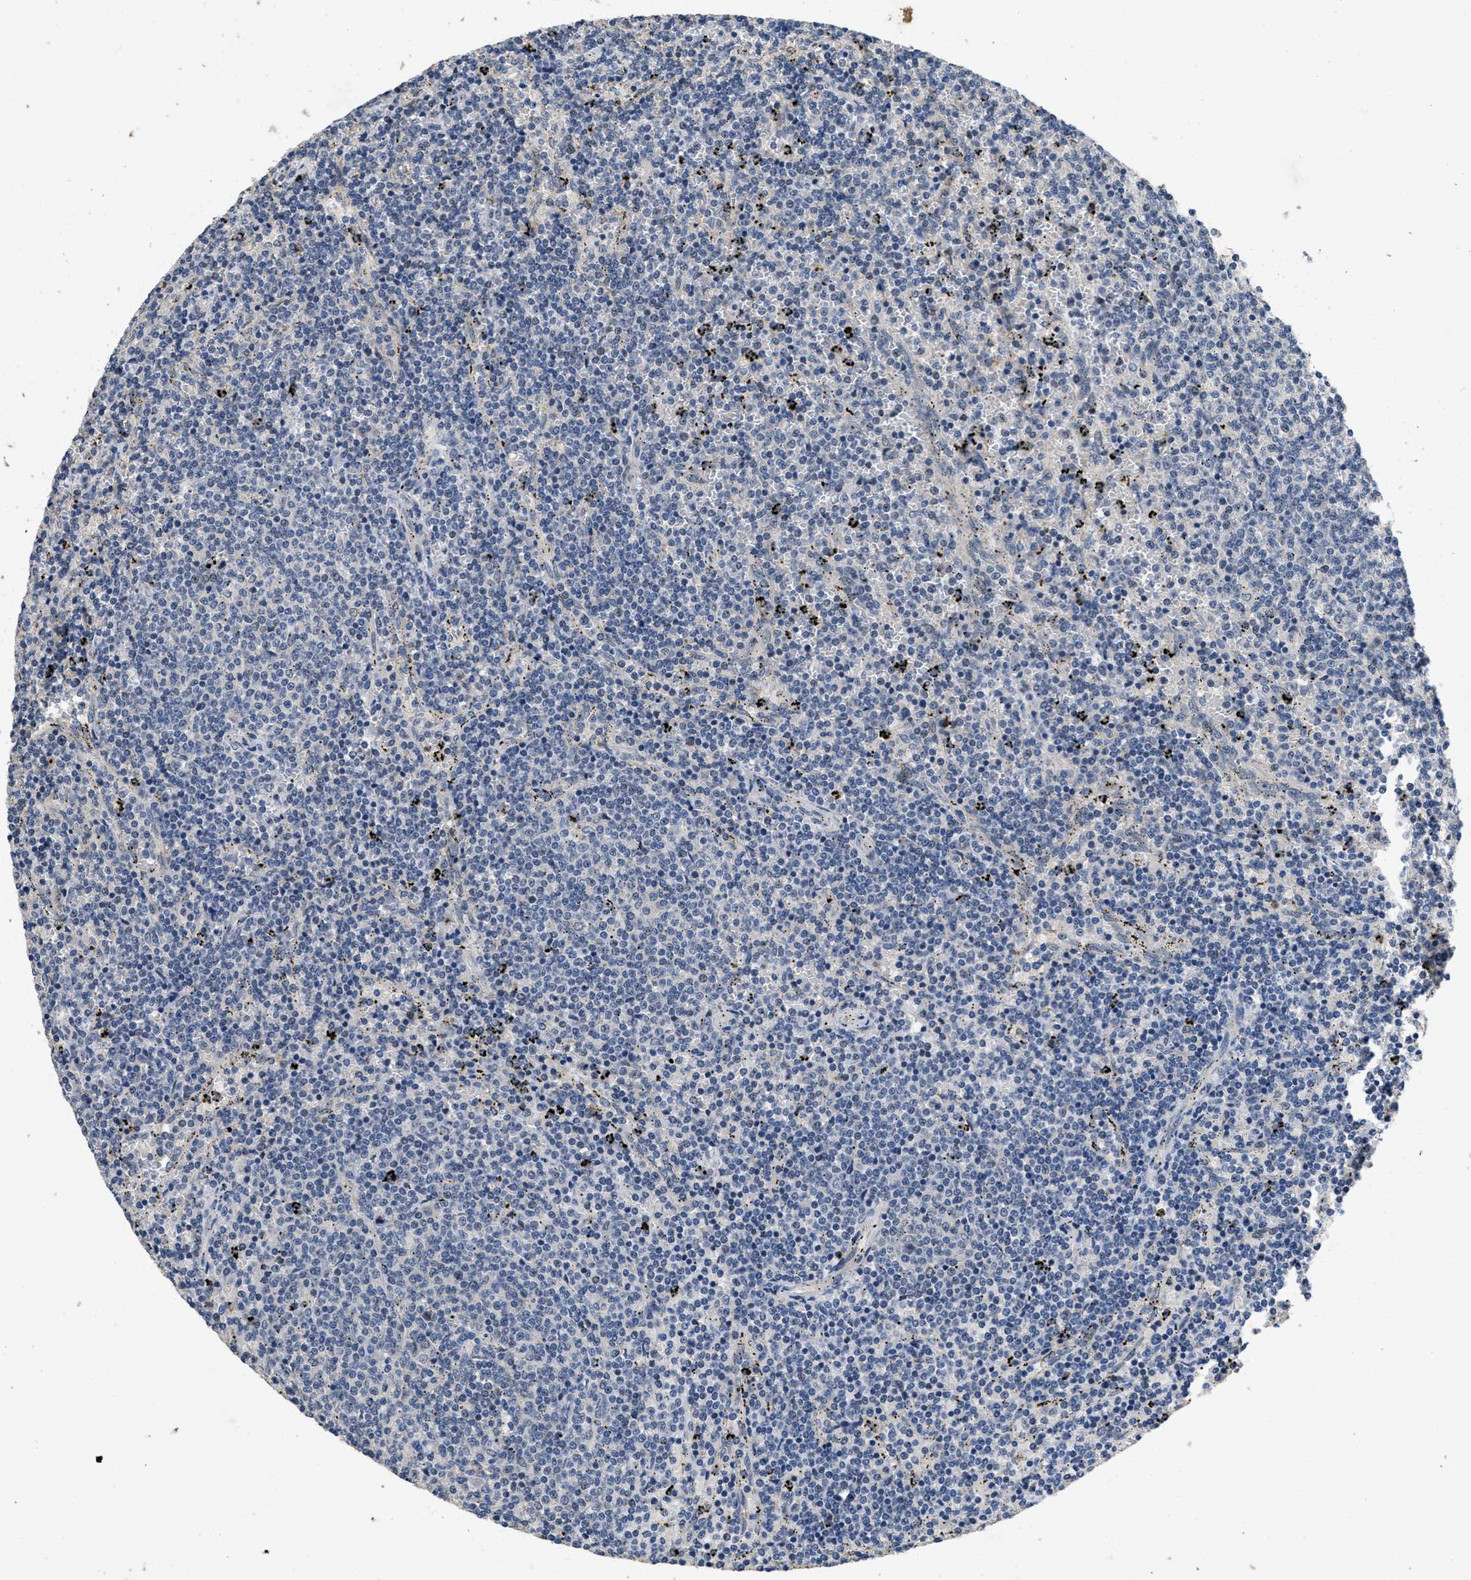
{"staining": {"intensity": "negative", "quantity": "none", "location": "none"}, "tissue": "lymphoma", "cell_type": "Tumor cells", "image_type": "cancer", "snomed": [{"axis": "morphology", "description": "Malignant lymphoma, non-Hodgkin's type, Low grade"}, {"axis": "topography", "description": "Spleen"}], "caption": "Immunohistochemical staining of lymphoma reveals no significant staining in tumor cells.", "gene": "PAPOLG", "patient": {"sex": "female", "age": 50}}